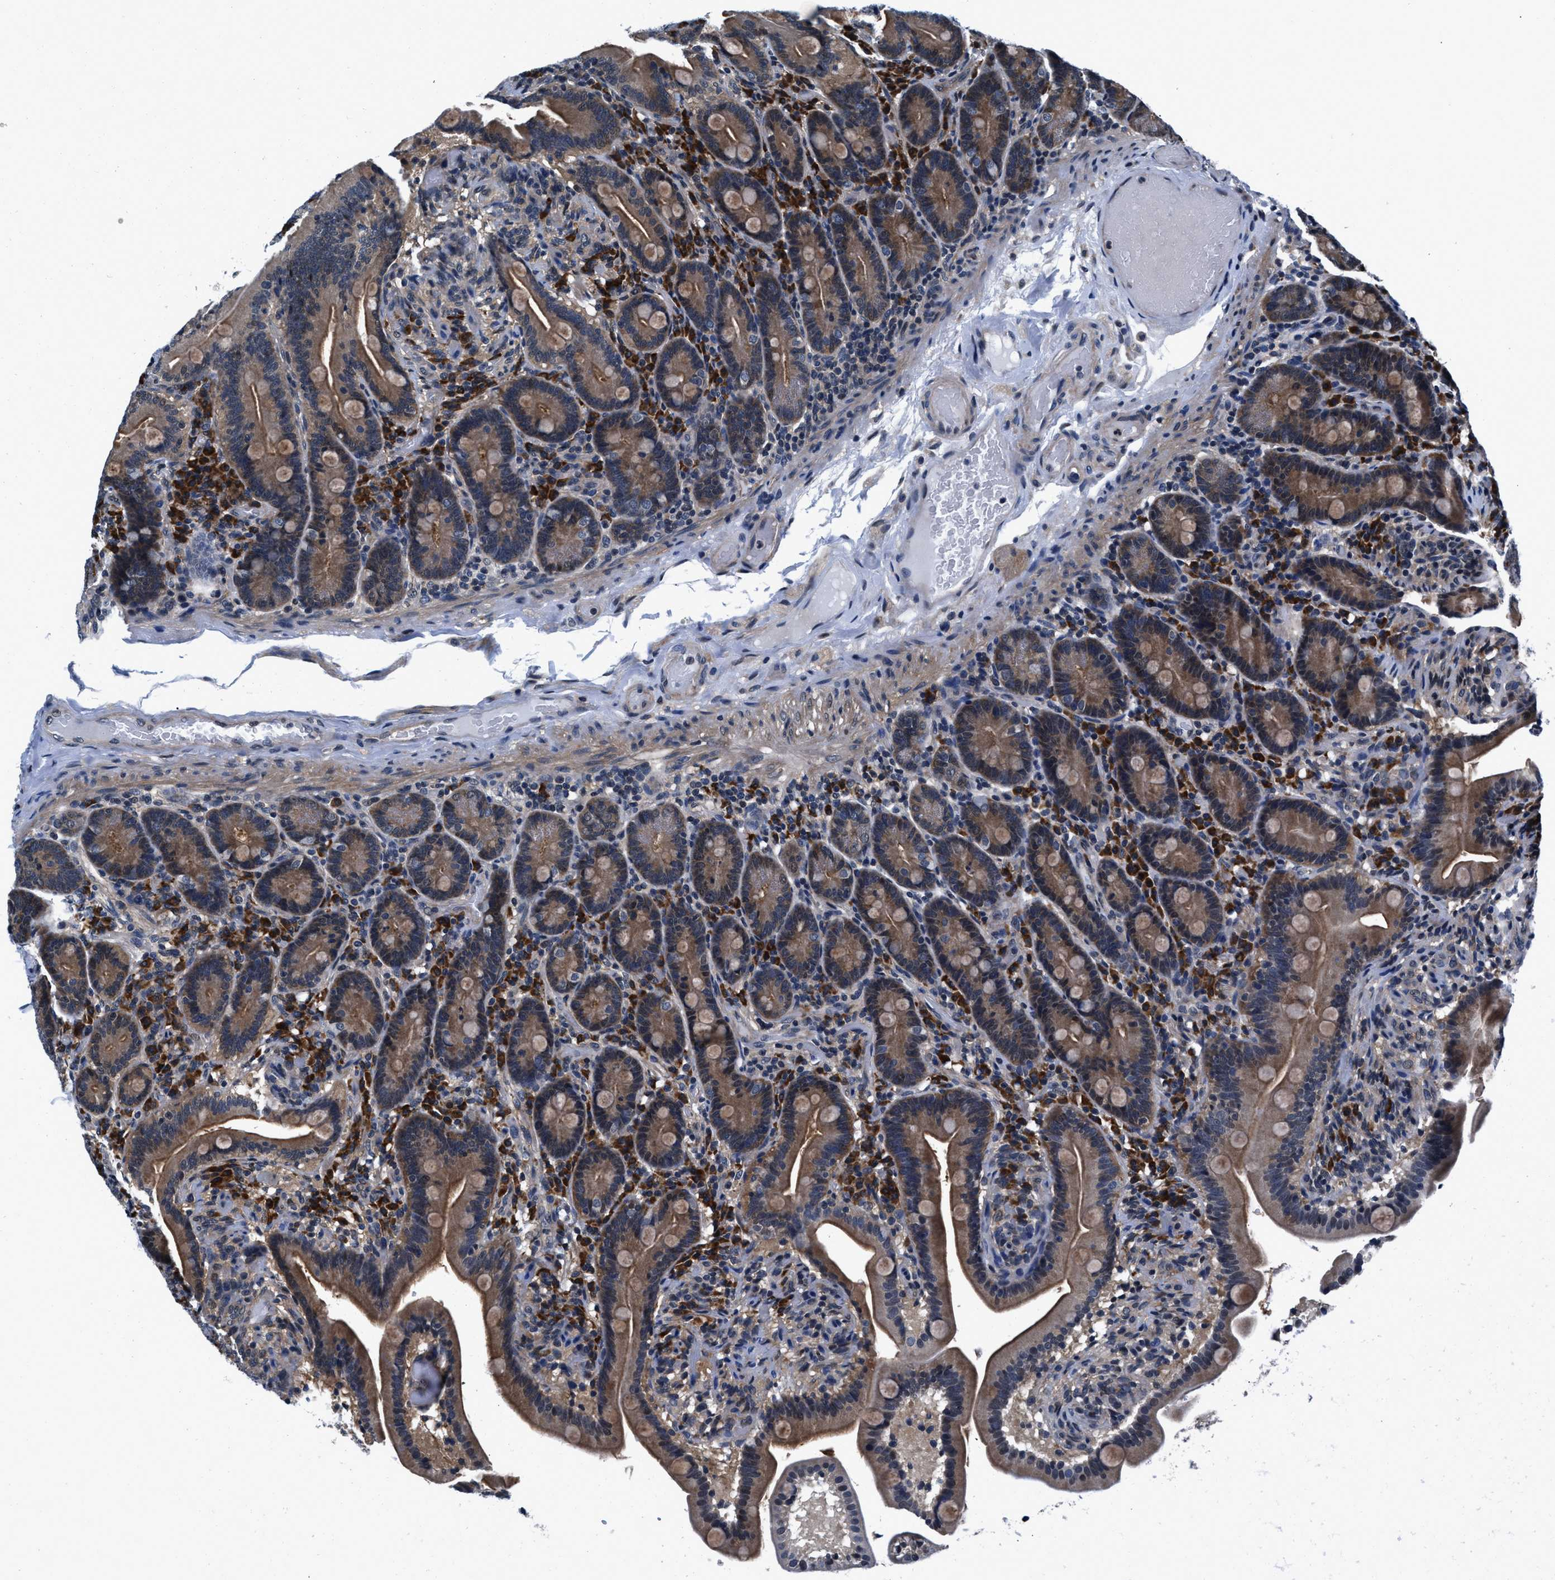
{"staining": {"intensity": "moderate", "quantity": ">75%", "location": "cytoplasmic/membranous"}, "tissue": "duodenum", "cell_type": "Glandular cells", "image_type": "normal", "snomed": [{"axis": "morphology", "description": "Normal tissue, NOS"}, {"axis": "topography", "description": "Duodenum"}], "caption": "Duodenum stained with IHC displays moderate cytoplasmic/membranous positivity in approximately >75% of glandular cells. The protein of interest is shown in brown color, while the nuclei are stained blue.", "gene": "PRPSAP2", "patient": {"sex": "male", "age": 54}}